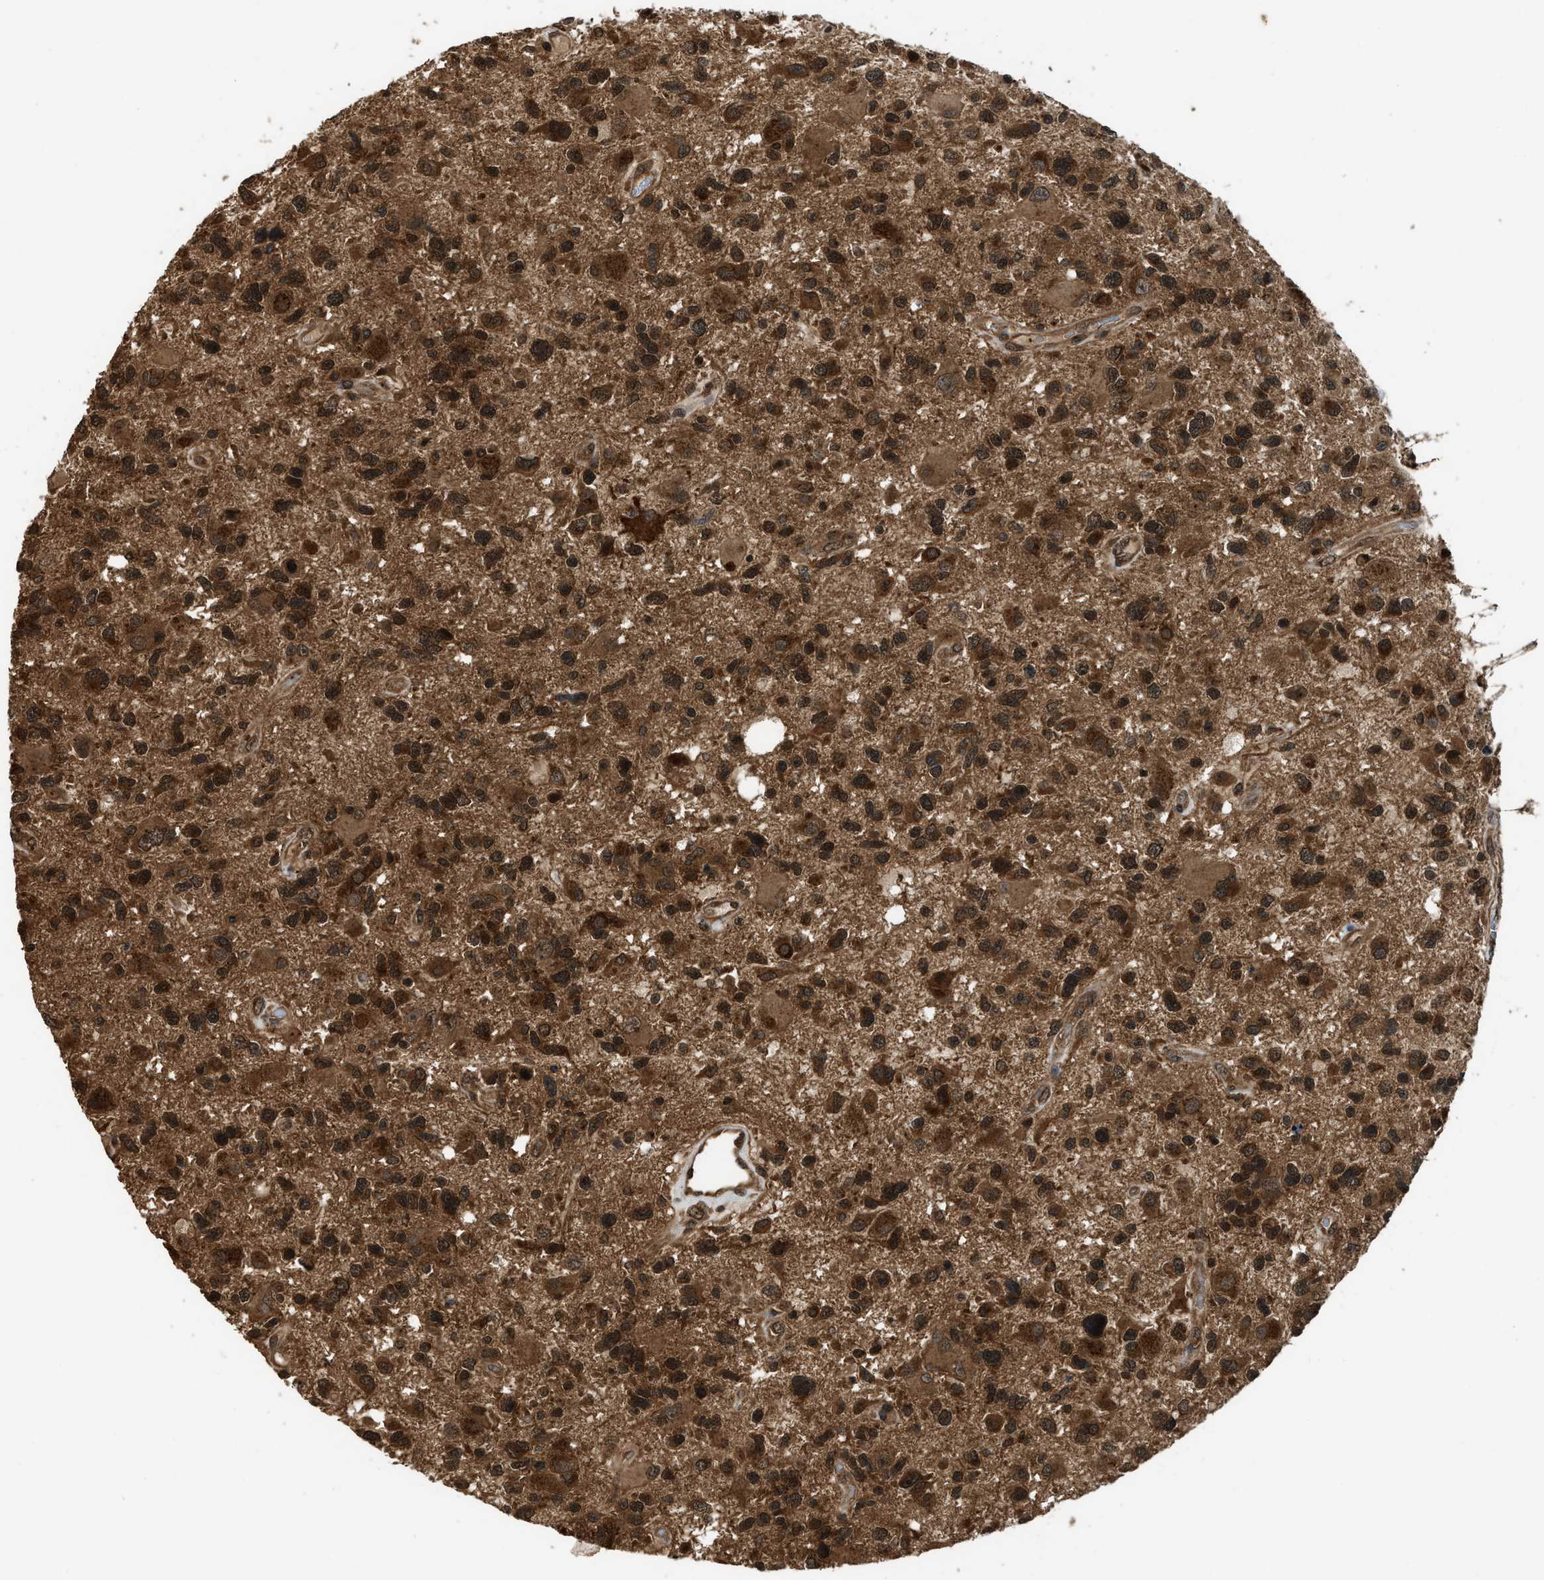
{"staining": {"intensity": "strong", "quantity": ">75%", "location": "cytoplasmic/membranous"}, "tissue": "glioma", "cell_type": "Tumor cells", "image_type": "cancer", "snomed": [{"axis": "morphology", "description": "Glioma, malignant, High grade"}, {"axis": "topography", "description": "Brain"}], "caption": "A histopathology image showing strong cytoplasmic/membranous staining in approximately >75% of tumor cells in malignant glioma (high-grade), as visualized by brown immunohistochemical staining.", "gene": "RPS6KB1", "patient": {"sex": "male", "age": 33}}